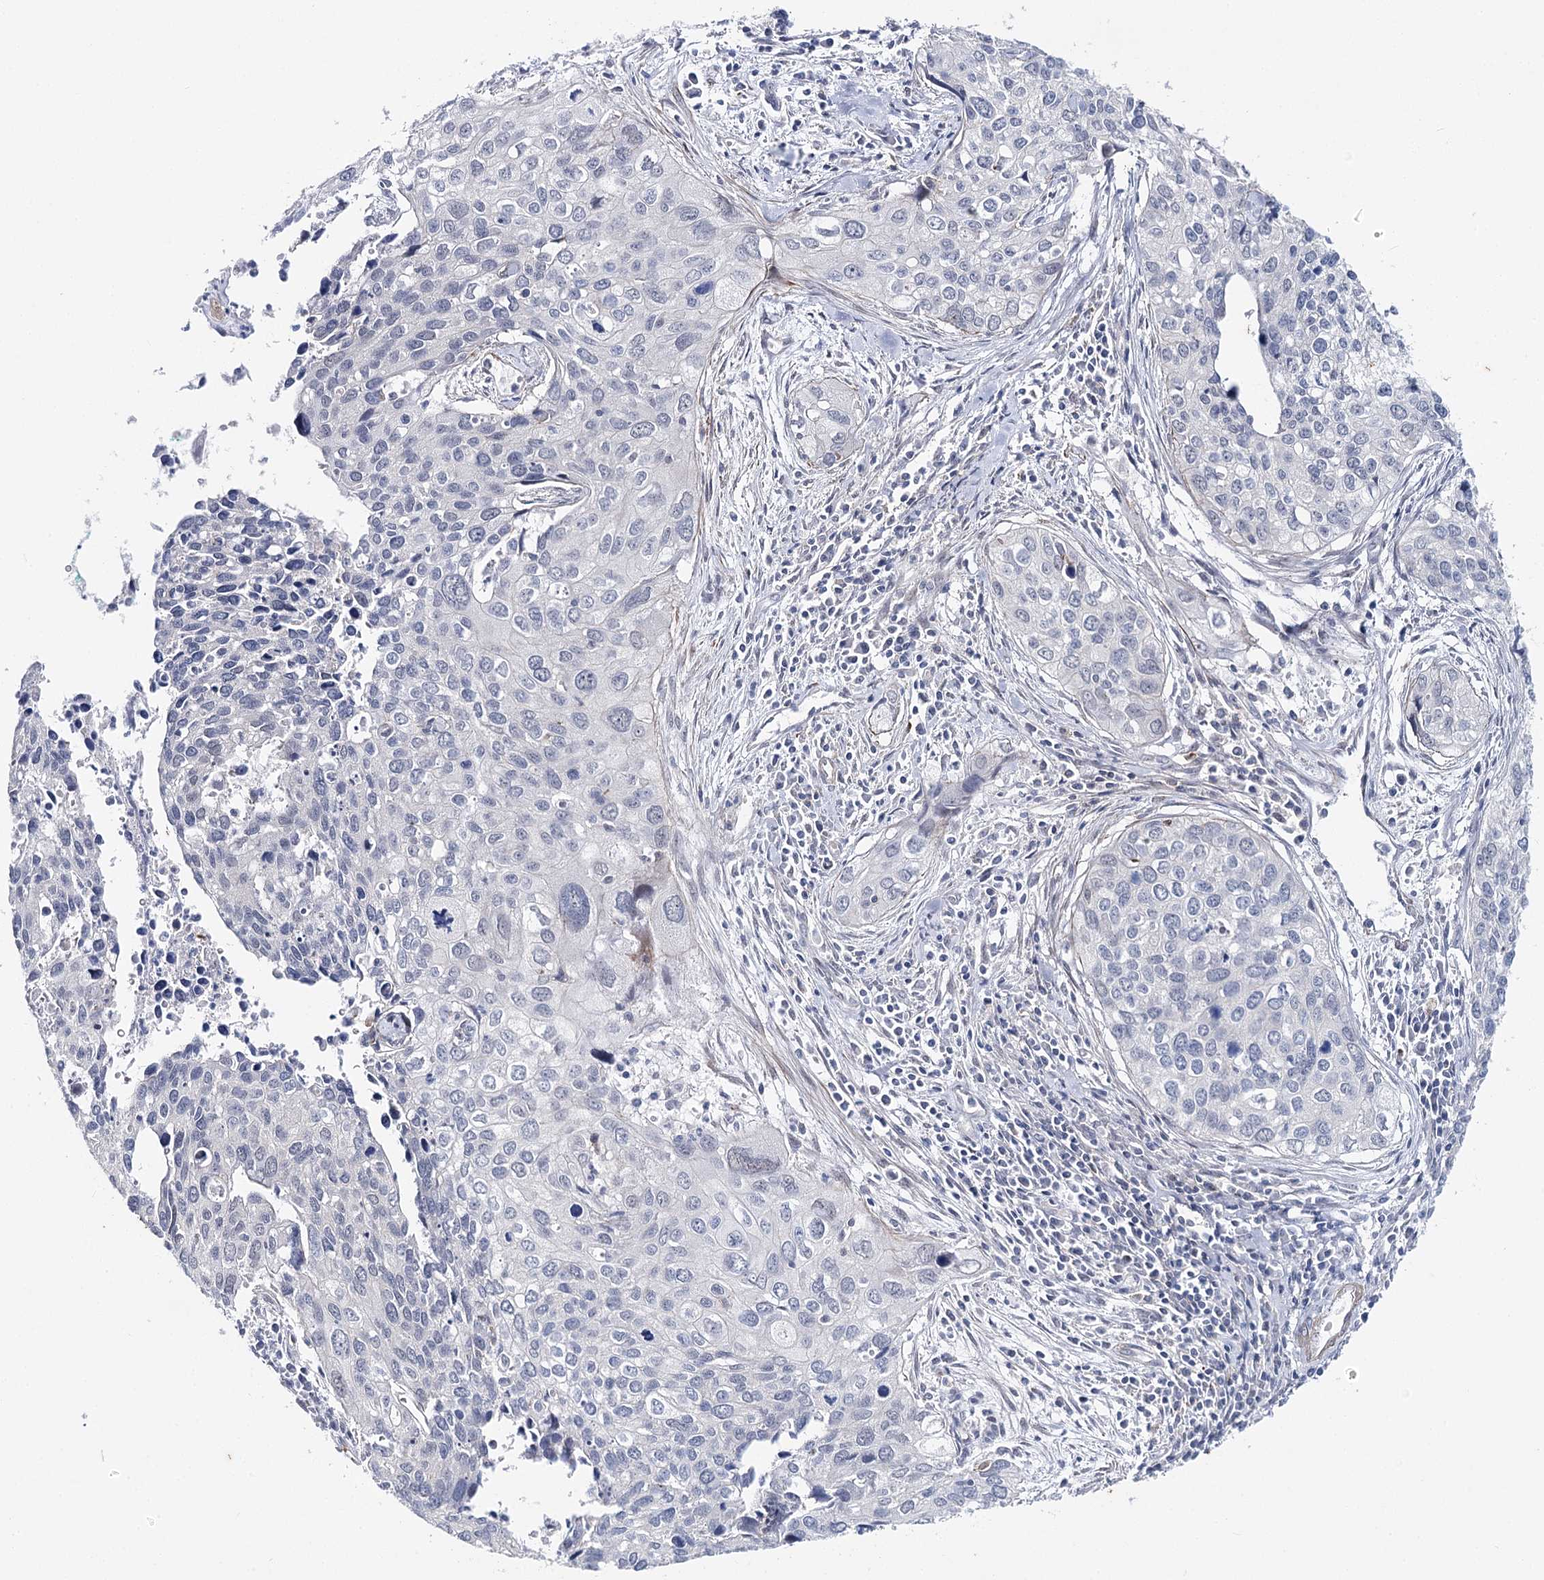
{"staining": {"intensity": "negative", "quantity": "none", "location": "none"}, "tissue": "cervical cancer", "cell_type": "Tumor cells", "image_type": "cancer", "snomed": [{"axis": "morphology", "description": "Squamous cell carcinoma, NOS"}, {"axis": "topography", "description": "Cervix"}], "caption": "Immunohistochemistry (IHC) micrograph of cervical squamous cell carcinoma stained for a protein (brown), which displays no positivity in tumor cells.", "gene": "AGXT2", "patient": {"sex": "female", "age": 55}}